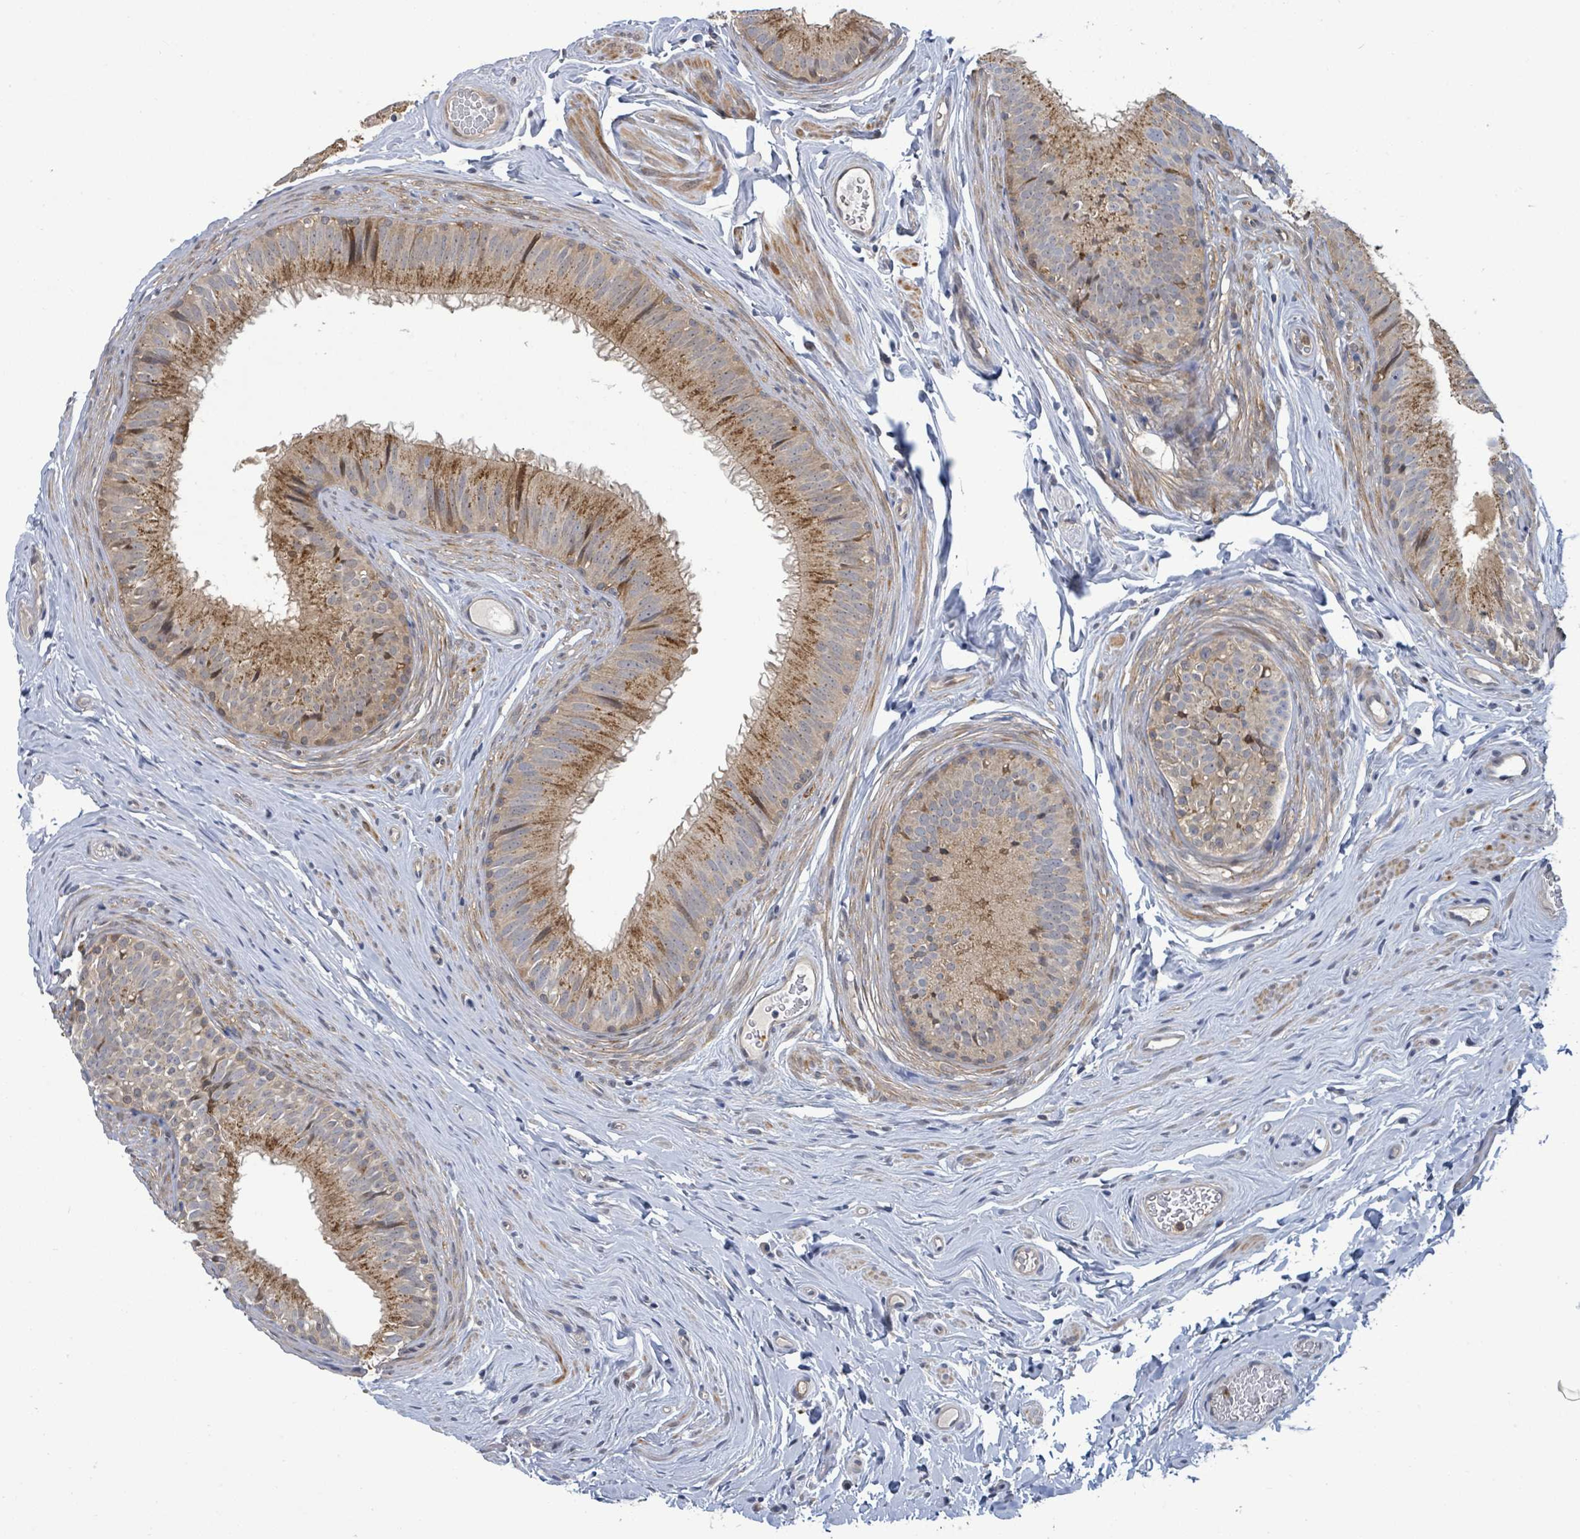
{"staining": {"intensity": "moderate", "quantity": "25%-75%", "location": "cytoplasmic/membranous"}, "tissue": "epididymis", "cell_type": "Glandular cells", "image_type": "normal", "snomed": [{"axis": "morphology", "description": "Normal tissue, NOS"}, {"axis": "topography", "description": "Epididymis, spermatic cord, NOS"}], "caption": "Glandular cells reveal medium levels of moderate cytoplasmic/membranous staining in about 25%-75% of cells in benign human epididymis.", "gene": "PGAM1", "patient": {"sex": "male", "age": 25}}